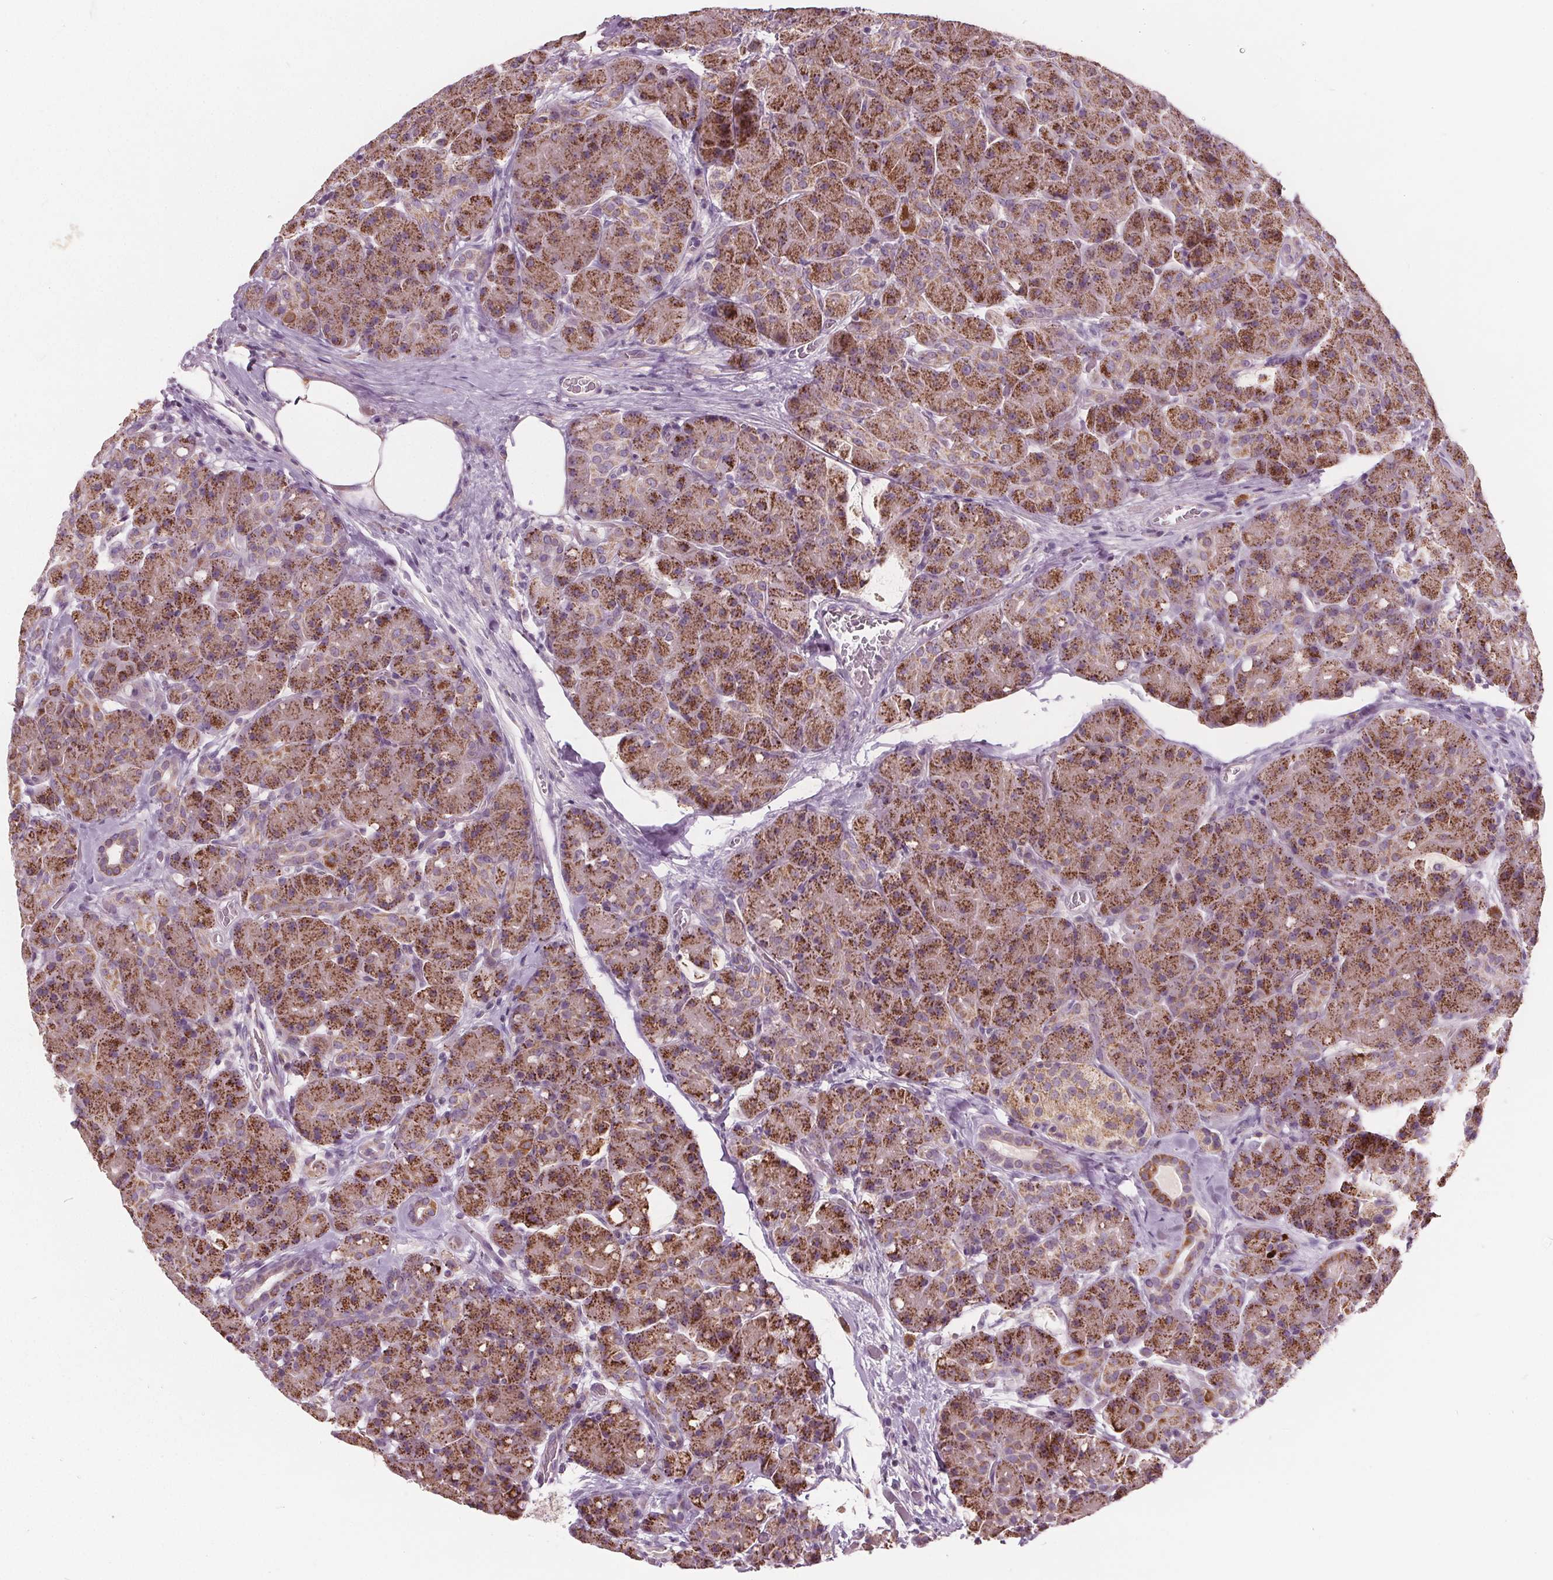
{"staining": {"intensity": "moderate", "quantity": ">75%", "location": "cytoplasmic/membranous"}, "tissue": "pancreas", "cell_type": "Exocrine glandular cells", "image_type": "normal", "snomed": [{"axis": "morphology", "description": "Normal tissue, NOS"}, {"axis": "topography", "description": "Pancreas"}], "caption": "The image demonstrates staining of normal pancreas, revealing moderate cytoplasmic/membranous protein staining (brown color) within exocrine glandular cells. The staining is performed using DAB brown chromogen to label protein expression. The nuclei are counter-stained blue using hematoxylin.", "gene": "ECI2", "patient": {"sex": "male", "age": 55}}